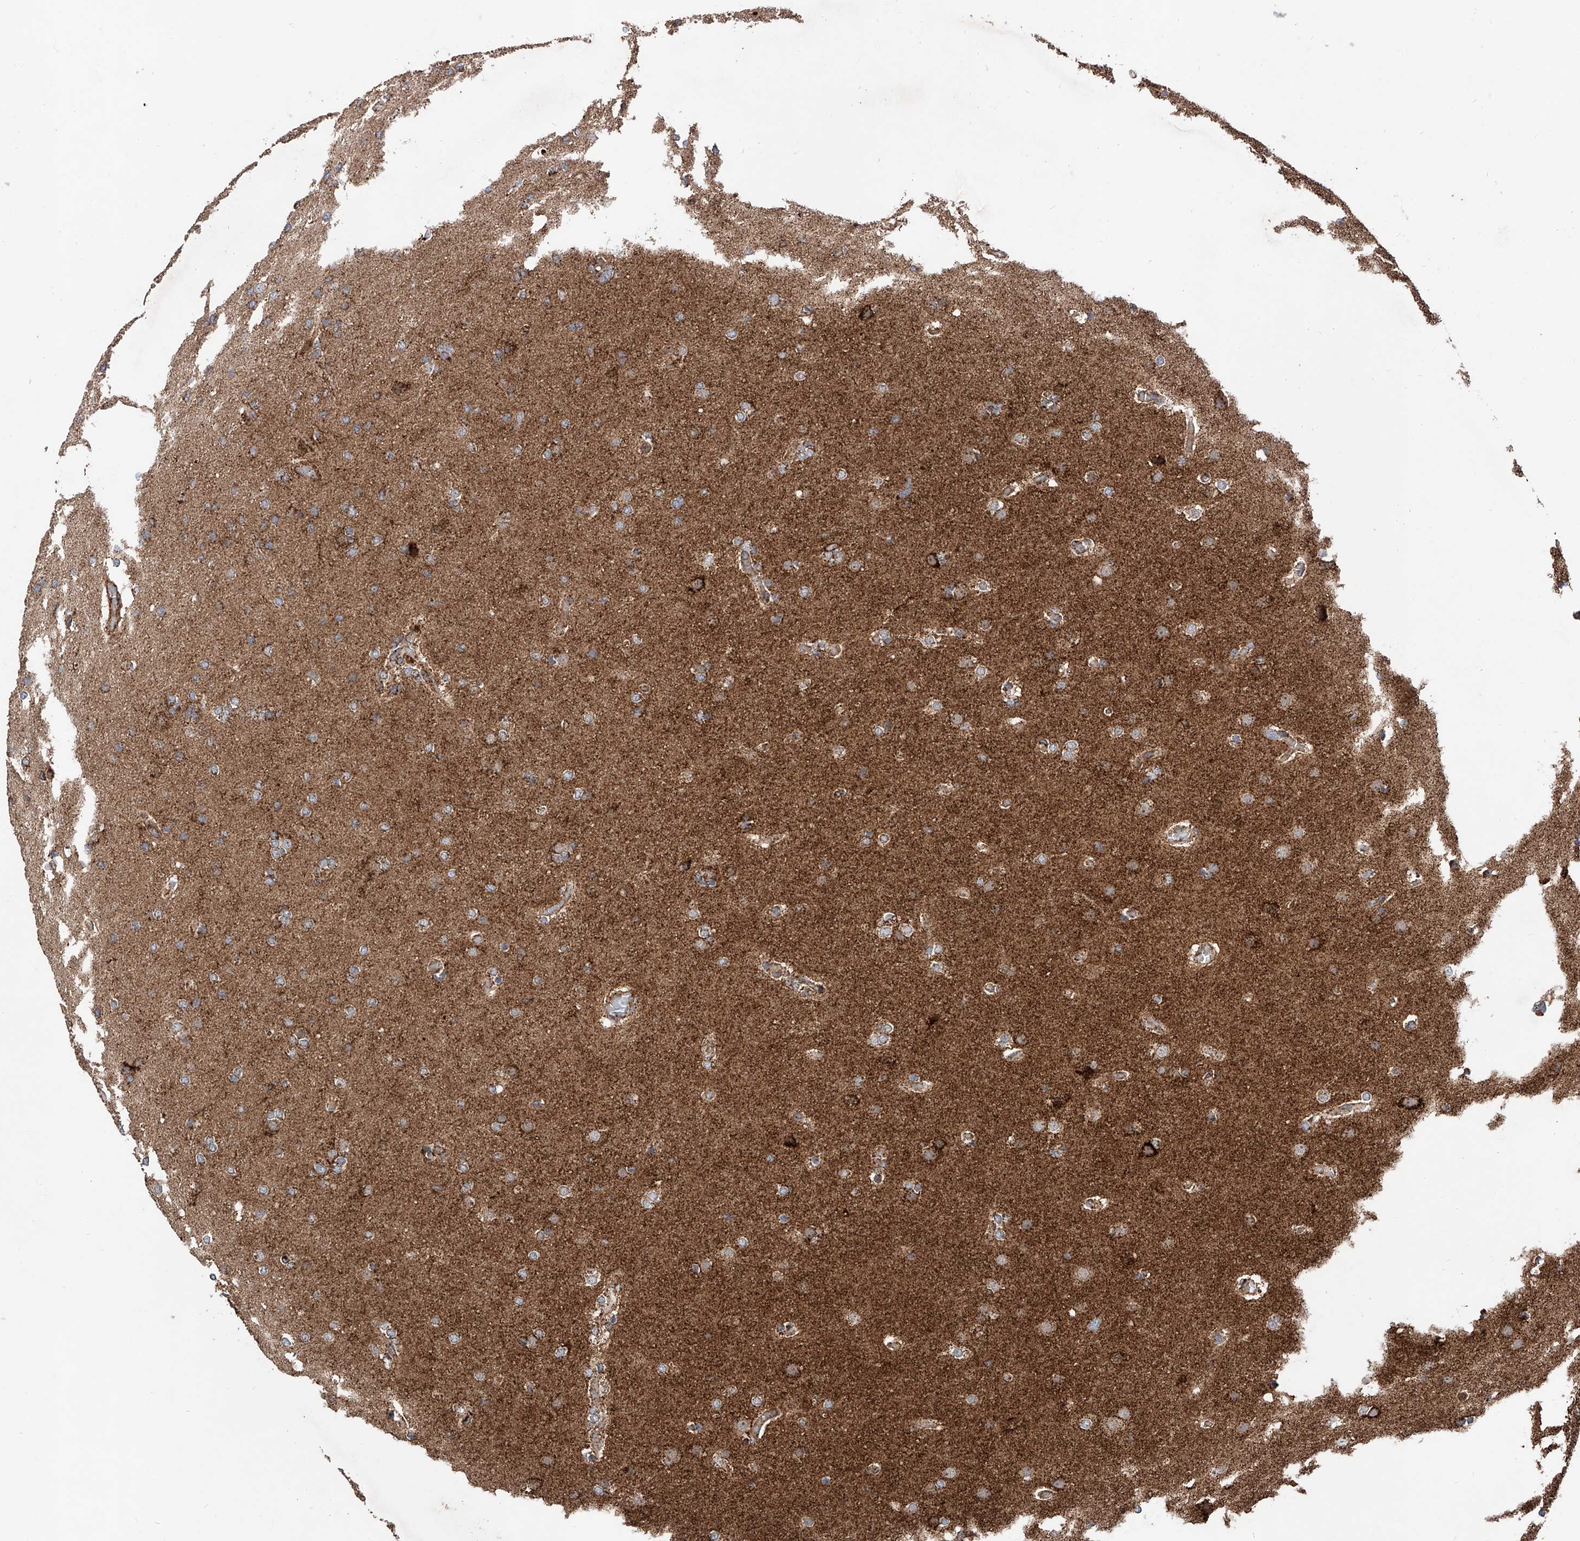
{"staining": {"intensity": "moderate", "quantity": "<25%", "location": "cytoplasmic/membranous"}, "tissue": "glioma", "cell_type": "Tumor cells", "image_type": "cancer", "snomed": [{"axis": "morphology", "description": "Glioma, malignant, High grade"}, {"axis": "topography", "description": "Cerebral cortex"}], "caption": "Malignant glioma (high-grade) stained for a protein displays moderate cytoplasmic/membranous positivity in tumor cells. The protein of interest is shown in brown color, while the nuclei are stained blue.", "gene": "PISD", "patient": {"sex": "female", "age": 36}}